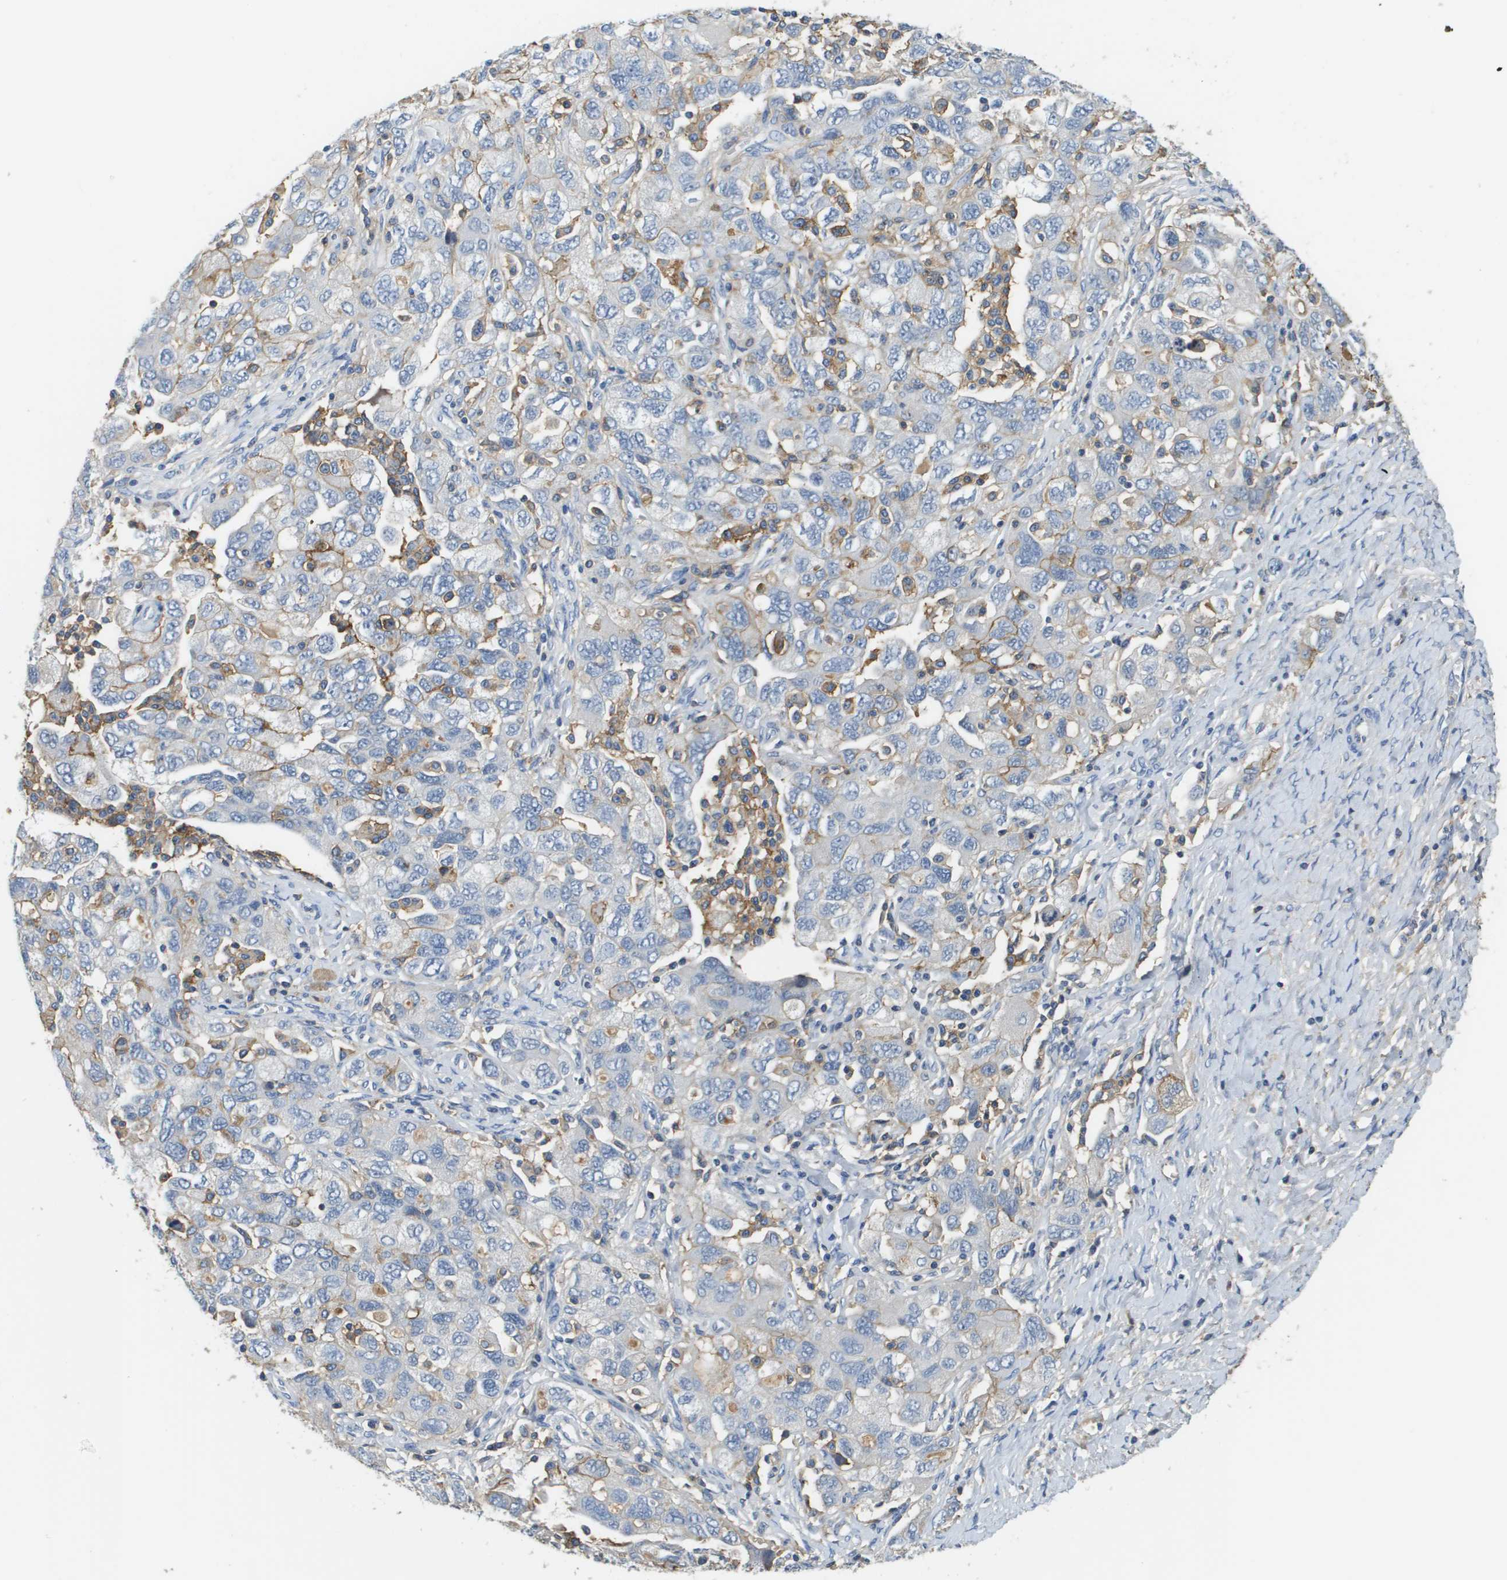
{"staining": {"intensity": "negative", "quantity": "none", "location": "none"}, "tissue": "ovarian cancer", "cell_type": "Tumor cells", "image_type": "cancer", "snomed": [{"axis": "morphology", "description": "Carcinoma, NOS"}, {"axis": "morphology", "description": "Cystadenocarcinoma, serous, NOS"}, {"axis": "topography", "description": "Ovary"}], "caption": "This micrograph is of ovarian cancer (serous cystadenocarcinoma) stained with IHC to label a protein in brown with the nuclei are counter-stained blue. There is no expression in tumor cells.", "gene": "SLC16A3", "patient": {"sex": "female", "age": 69}}